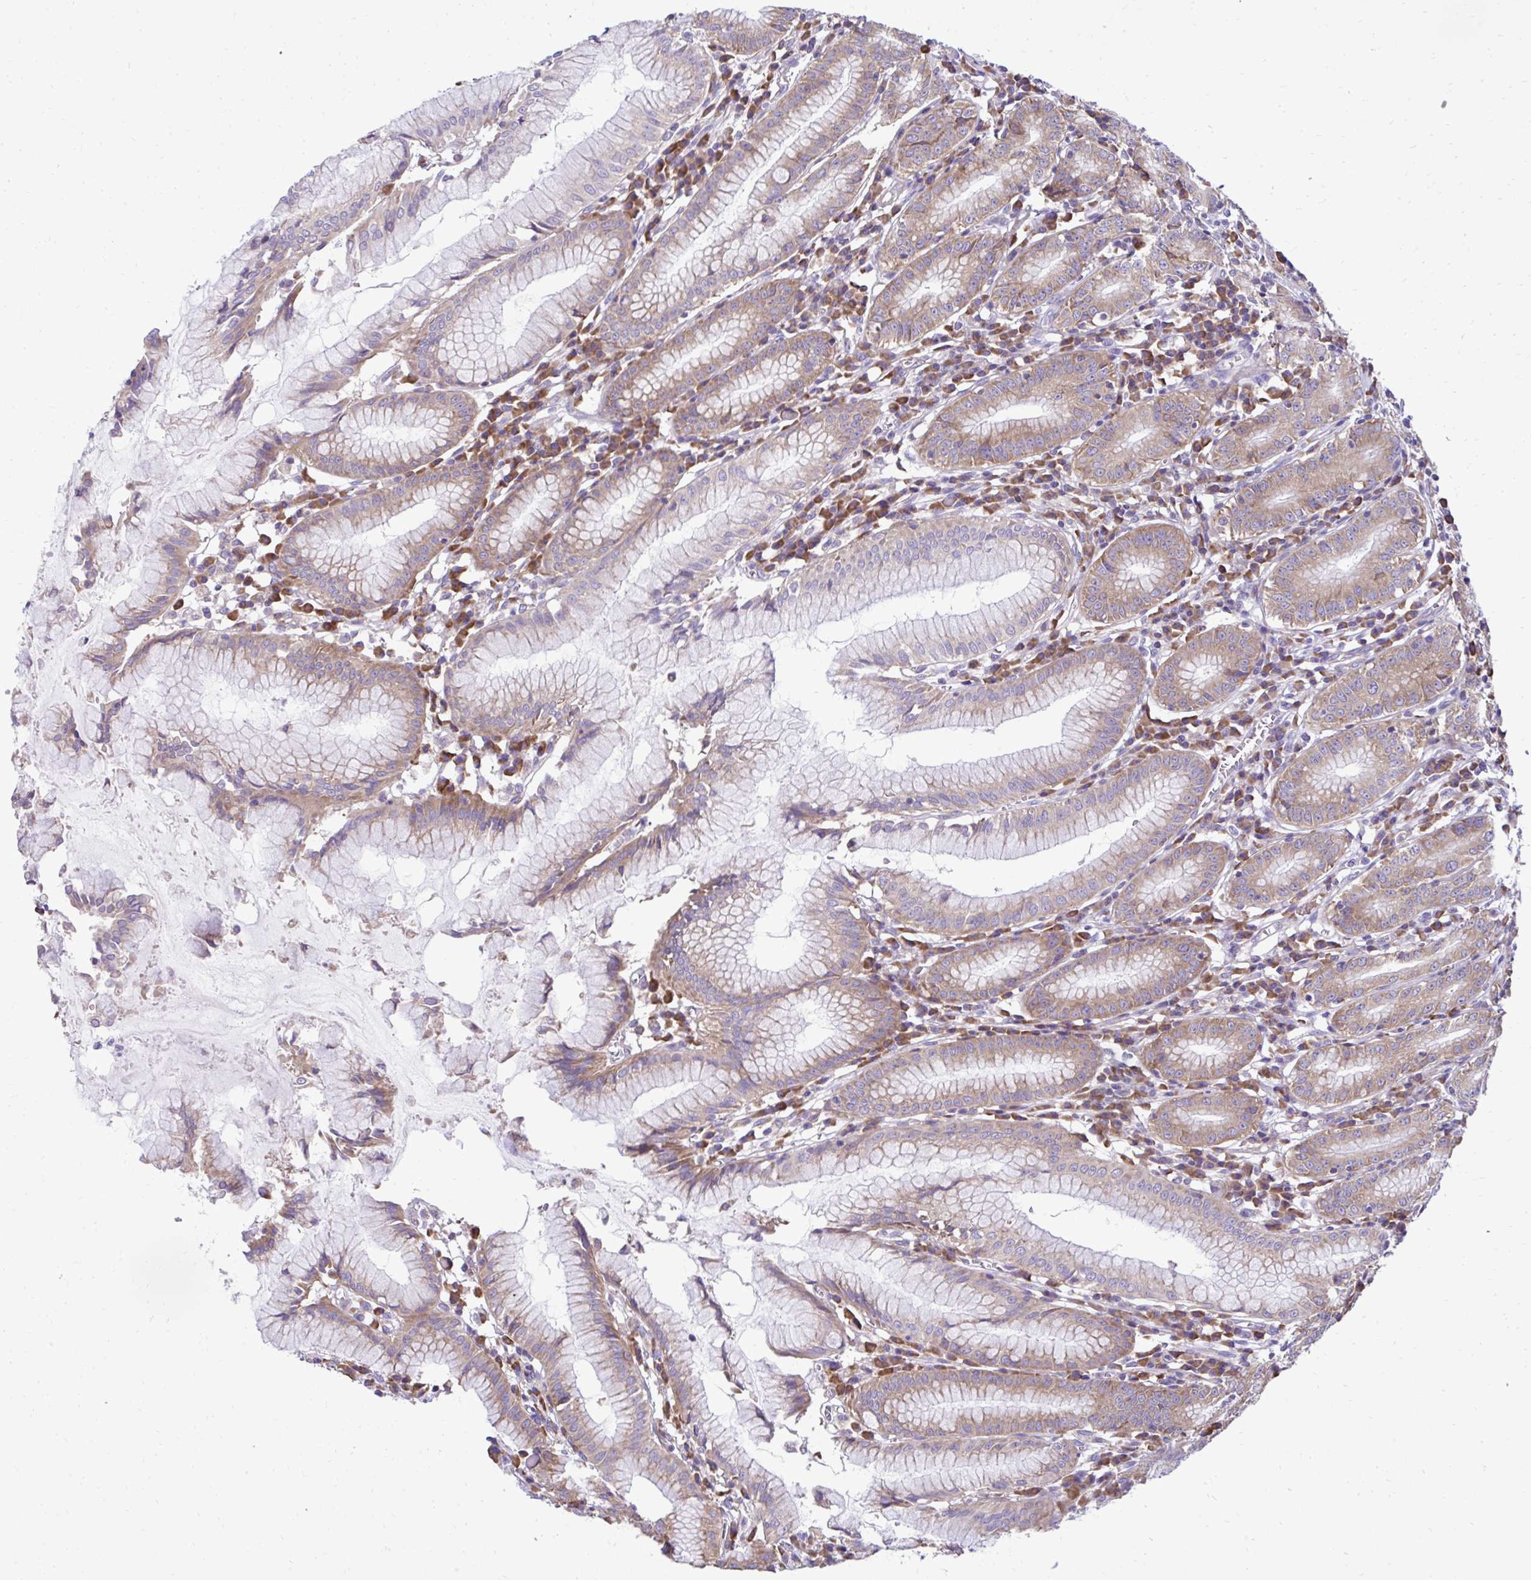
{"staining": {"intensity": "moderate", "quantity": "25%-75%", "location": "cytoplasmic/membranous"}, "tissue": "stomach", "cell_type": "Glandular cells", "image_type": "normal", "snomed": [{"axis": "morphology", "description": "Normal tissue, NOS"}, {"axis": "topography", "description": "Stomach"}], "caption": "Normal stomach shows moderate cytoplasmic/membranous positivity in about 25%-75% of glandular cells (DAB (3,3'-diaminobenzidine) IHC, brown staining for protein, blue staining for nuclei)..", "gene": "RPL7", "patient": {"sex": "male", "age": 55}}